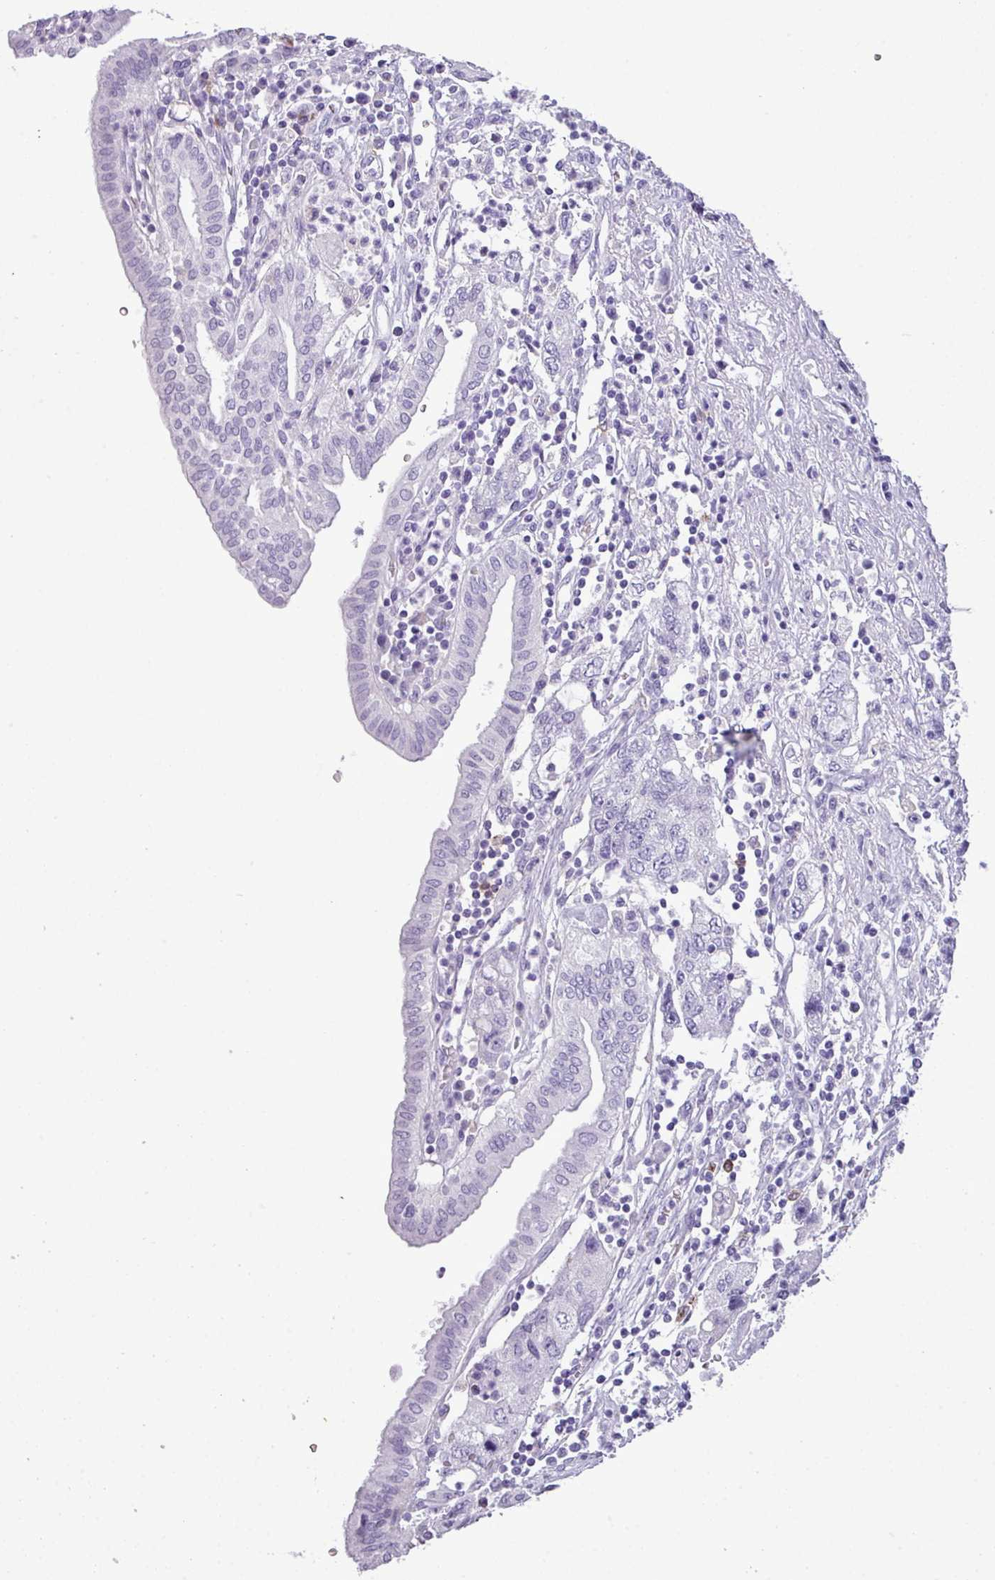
{"staining": {"intensity": "negative", "quantity": "none", "location": "none"}, "tissue": "pancreatic cancer", "cell_type": "Tumor cells", "image_type": "cancer", "snomed": [{"axis": "morphology", "description": "Adenocarcinoma, NOS"}, {"axis": "topography", "description": "Pancreas"}], "caption": "High magnification brightfield microscopy of pancreatic cancer (adenocarcinoma) stained with DAB (3,3'-diaminobenzidine) (brown) and counterstained with hematoxylin (blue): tumor cells show no significant staining. Brightfield microscopy of immunohistochemistry (IHC) stained with DAB (3,3'-diaminobenzidine) (brown) and hematoxylin (blue), captured at high magnification.", "gene": "RBMXL2", "patient": {"sex": "female", "age": 73}}